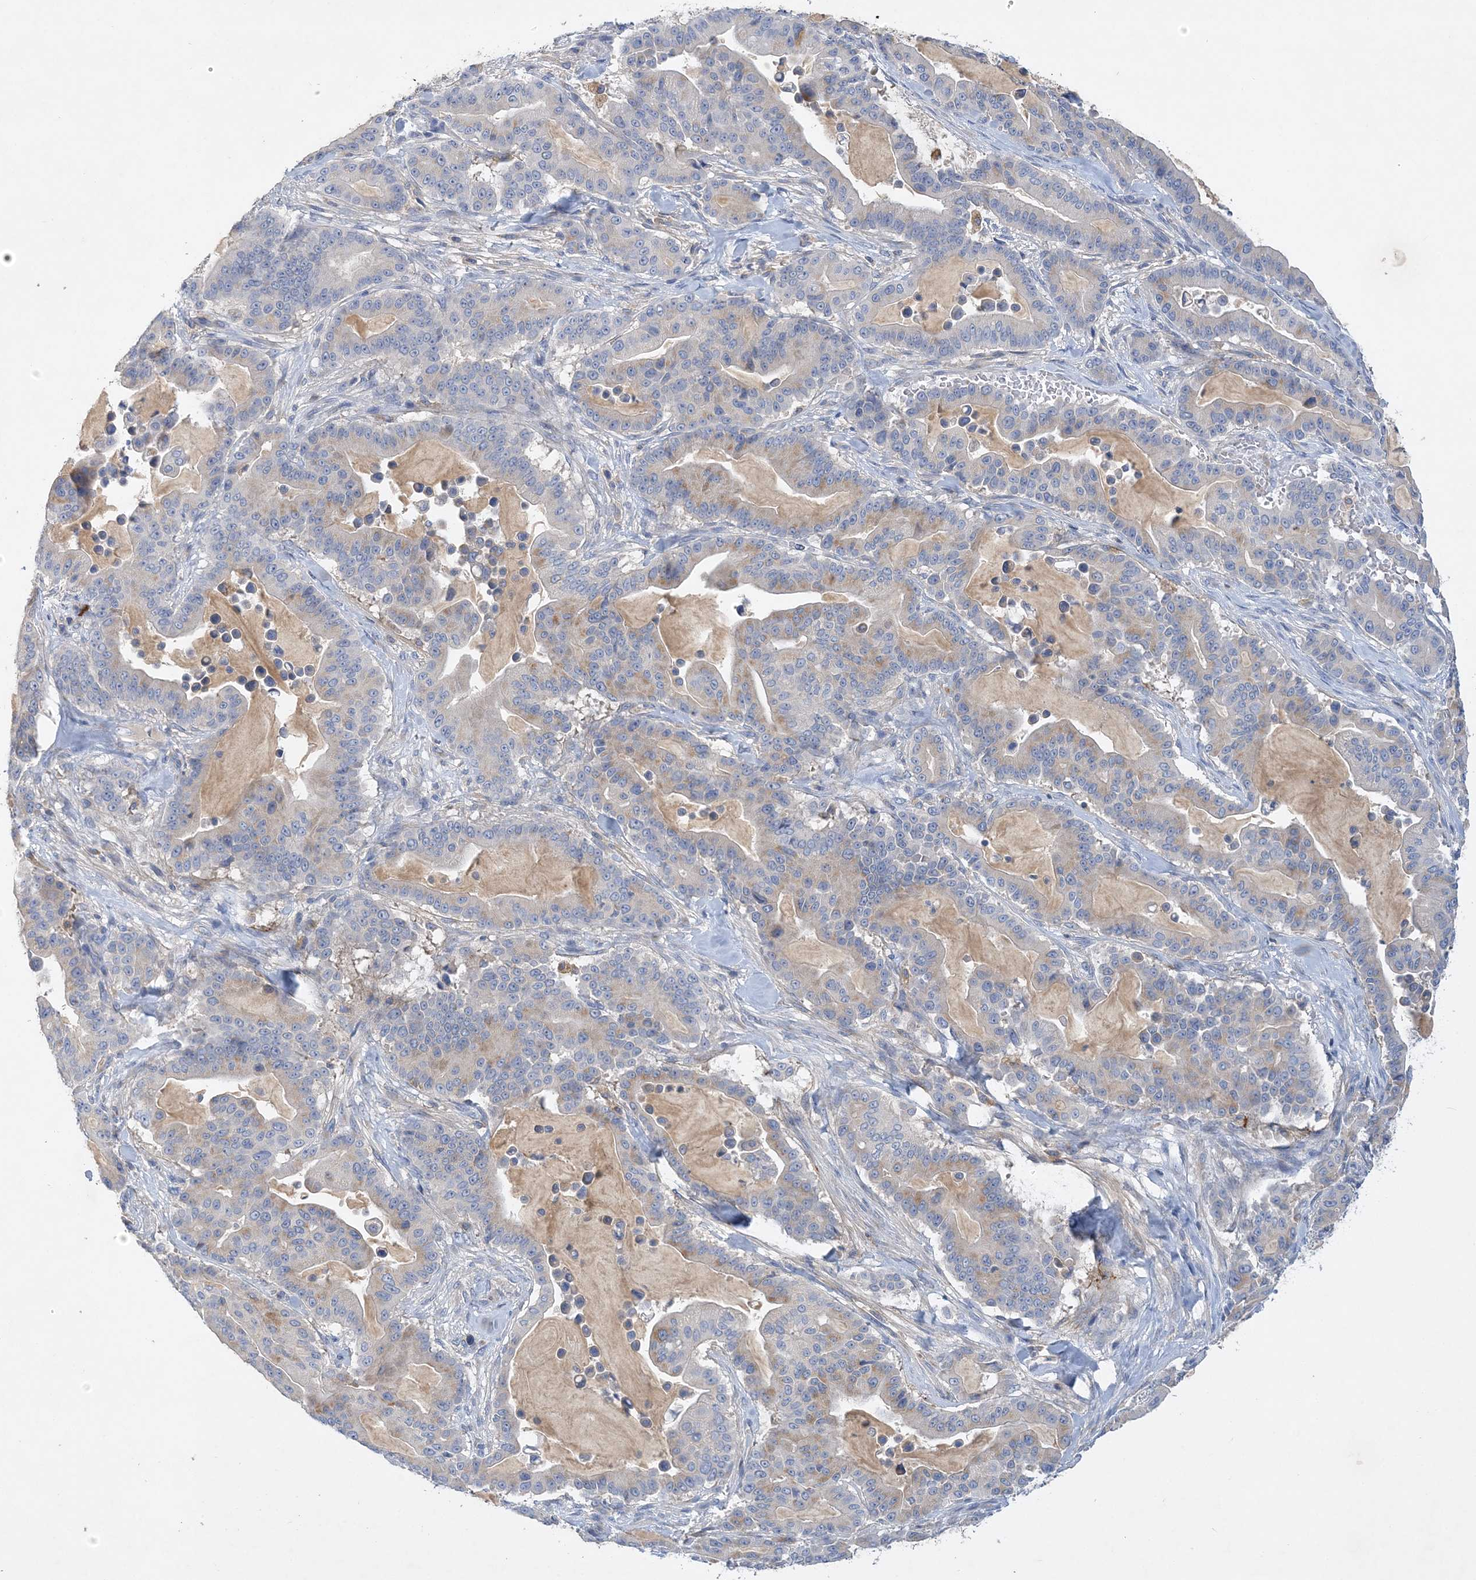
{"staining": {"intensity": "negative", "quantity": "none", "location": "none"}, "tissue": "pancreatic cancer", "cell_type": "Tumor cells", "image_type": "cancer", "snomed": [{"axis": "morphology", "description": "Adenocarcinoma, NOS"}, {"axis": "topography", "description": "Pancreas"}], "caption": "Pancreatic adenocarcinoma was stained to show a protein in brown. There is no significant staining in tumor cells.", "gene": "GRINA", "patient": {"sex": "male", "age": 63}}